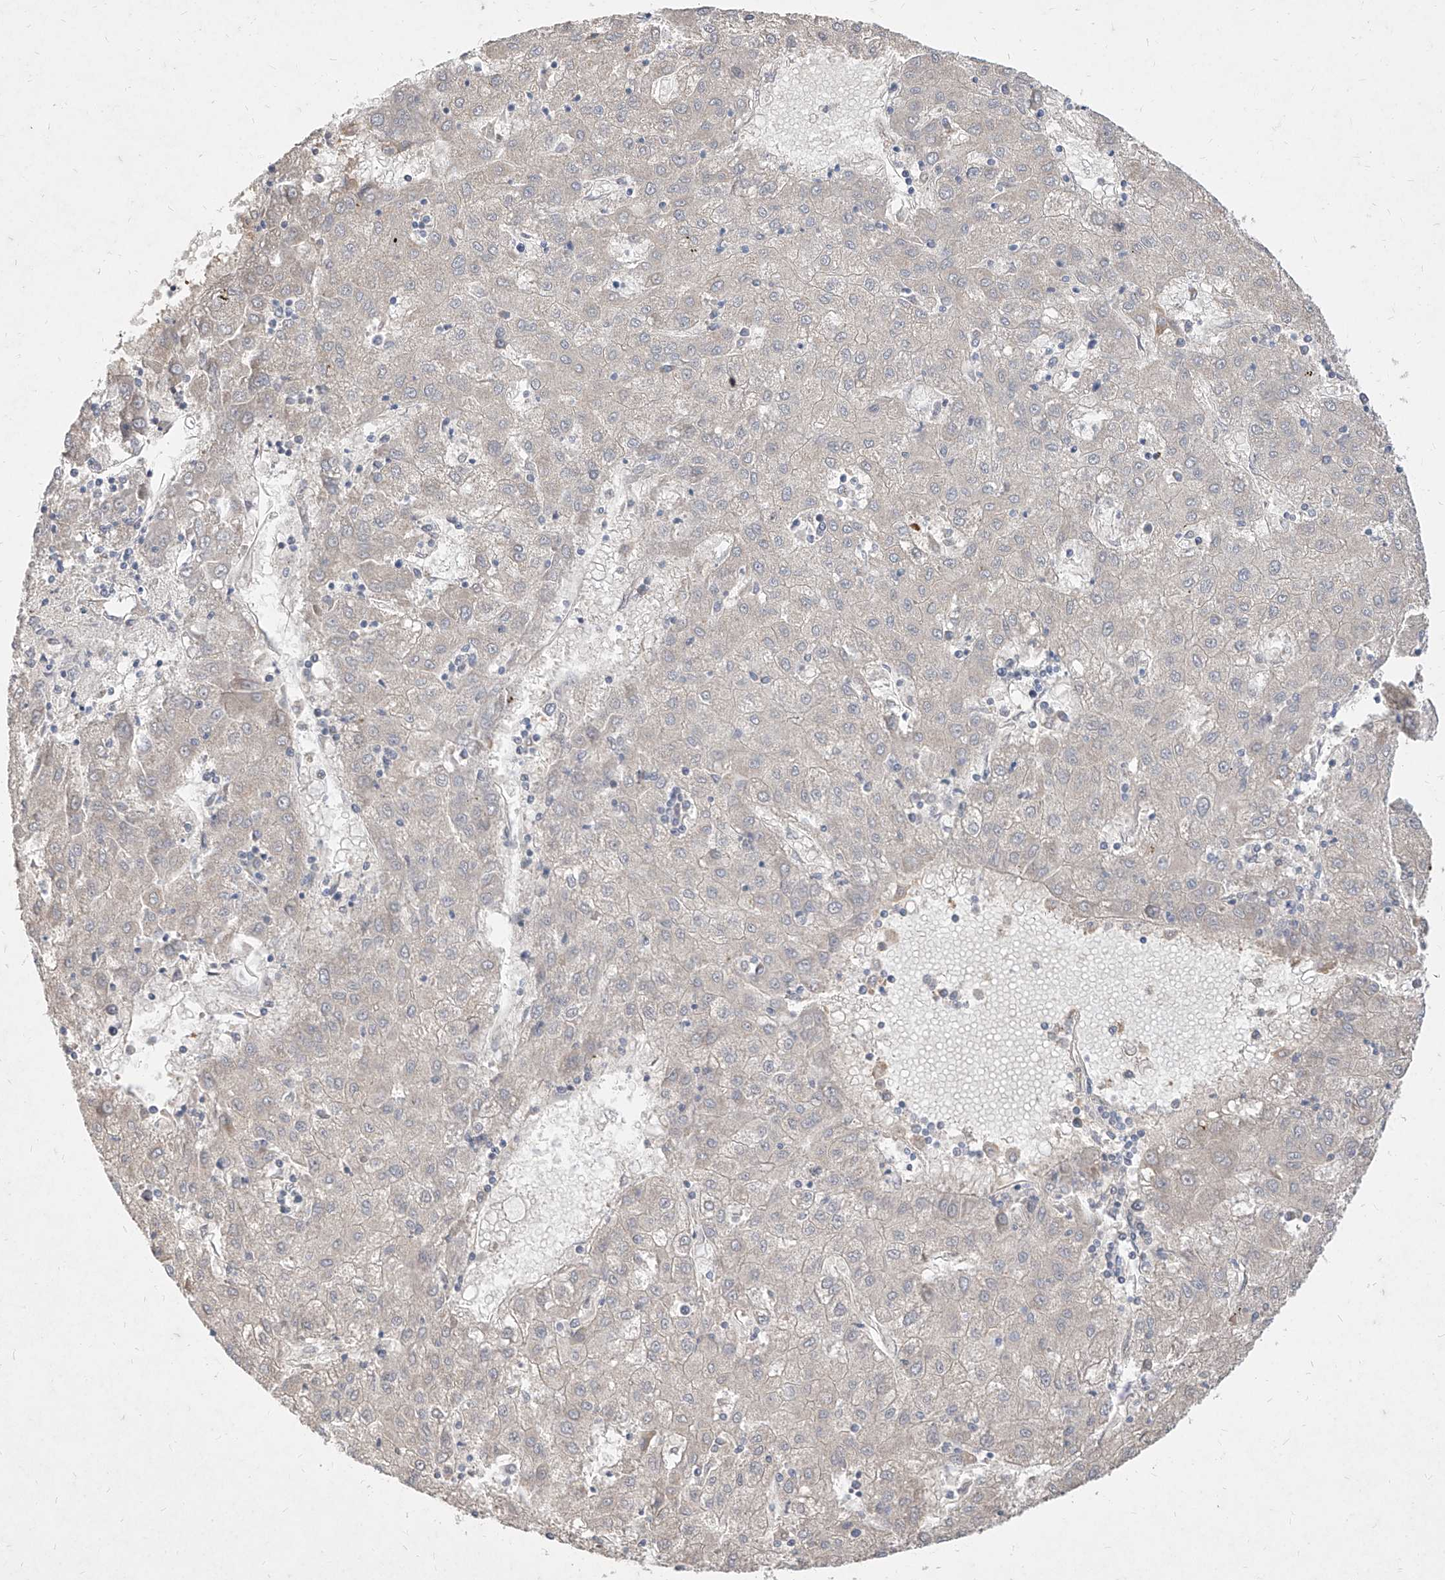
{"staining": {"intensity": "negative", "quantity": "none", "location": "none"}, "tissue": "liver cancer", "cell_type": "Tumor cells", "image_type": "cancer", "snomed": [{"axis": "morphology", "description": "Carcinoma, Hepatocellular, NOS"}, {"axis": "topography", "description": "Liver"}], "caption": "Photomicrograph shows no protein staining in tumor cells of hepatocellular carcinoma (liver) tissue.", "gene": "C4A", "patient": {"sex": "male", "age": 72}}